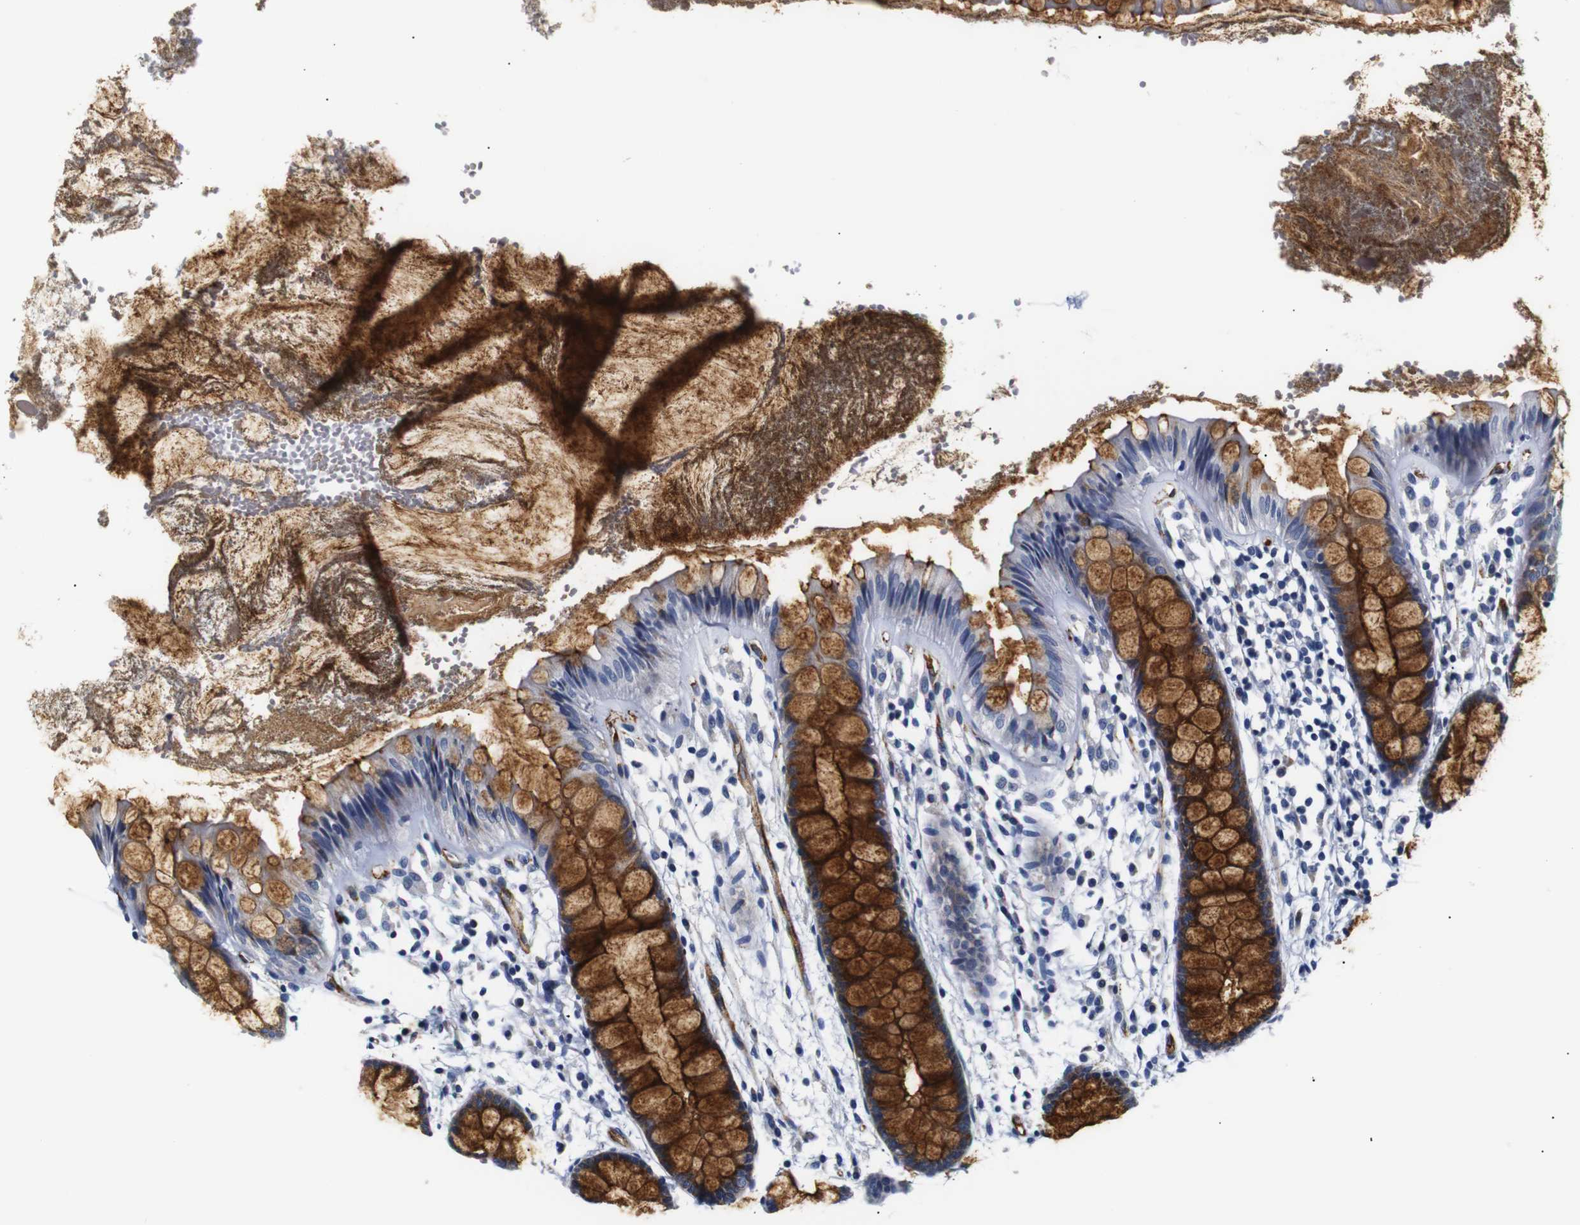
{"staining": {"intensity": "strong", "quantity": ">75%", "location": "cytoplasmic/membranous"}, "tissue": "rectum", "cell_type": "Glandular cells", "image_type": "normal", "snomed": [{"axis": "morphology", "description": "Normal tissue, NOS"}, {"axis": "topography", "description": "Rectum"}], "caption": "Protein expression by IHC exhibits strong cytoplasmic/membranous positivity in approximately >75% of glandular cells in benign rectum. The staining is performed using DAB brown chromogen to label protein expression. The nuclei are counter-stained blue using hematoxylin.", "gene": "MUC4", "patient": {"sex": "female", "age": 66}}